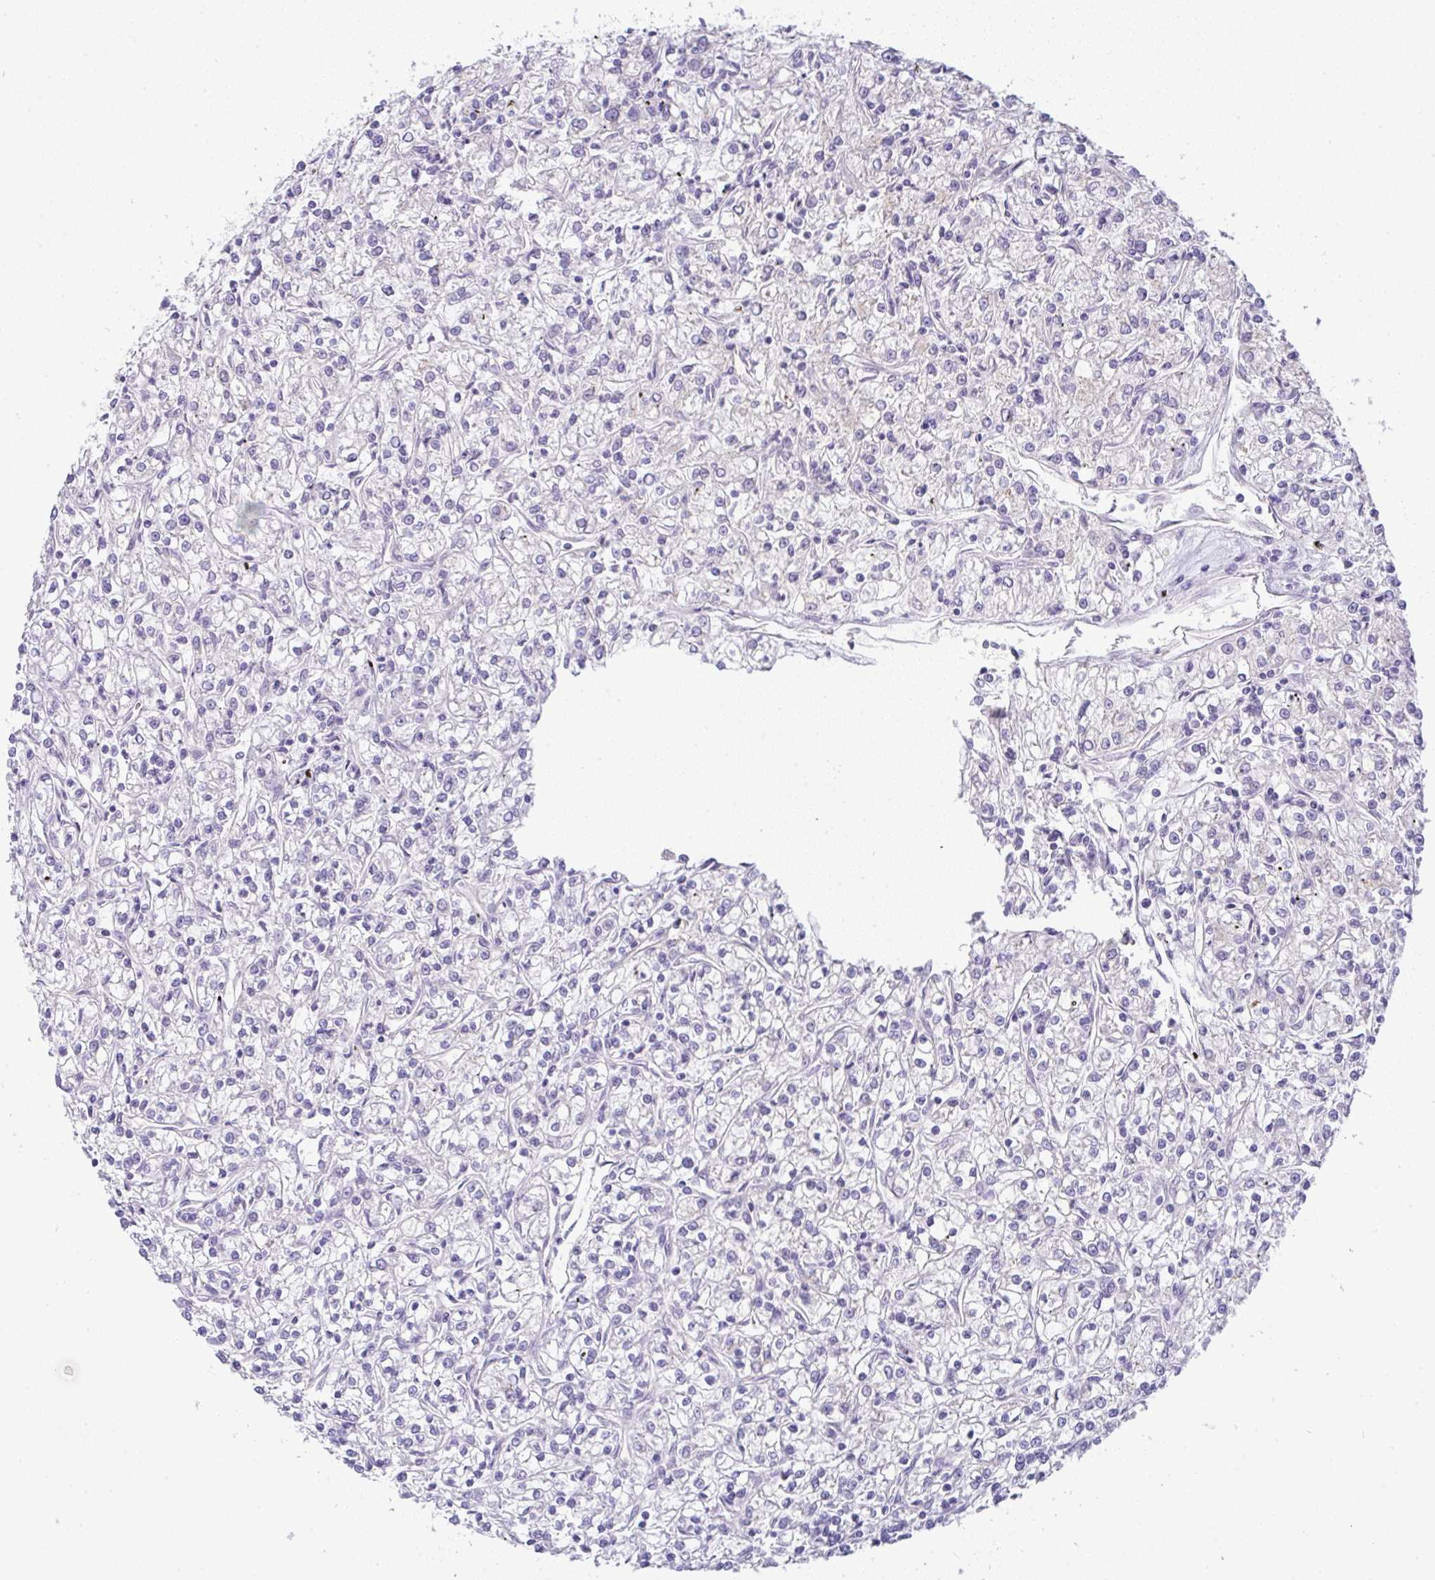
{"staining": {"intensity": "negative", "quantity": "none", "location": "none"}, "tissue": "renal cancer", "cell_type": "Tumor cells", "image_type": "cancer", "snomed": [{"axis": "morphology", "description": "Adenocarcinoma, NOS"}, {"axis": "topography", "description": "Kidney"}], "caption": "Renal adenocarcinoma was stained to show a protein in brown. There is no significant expression in tumor cells.", "gene": "FAM177A1", "patient": {"sex": "female", "age": 59}}